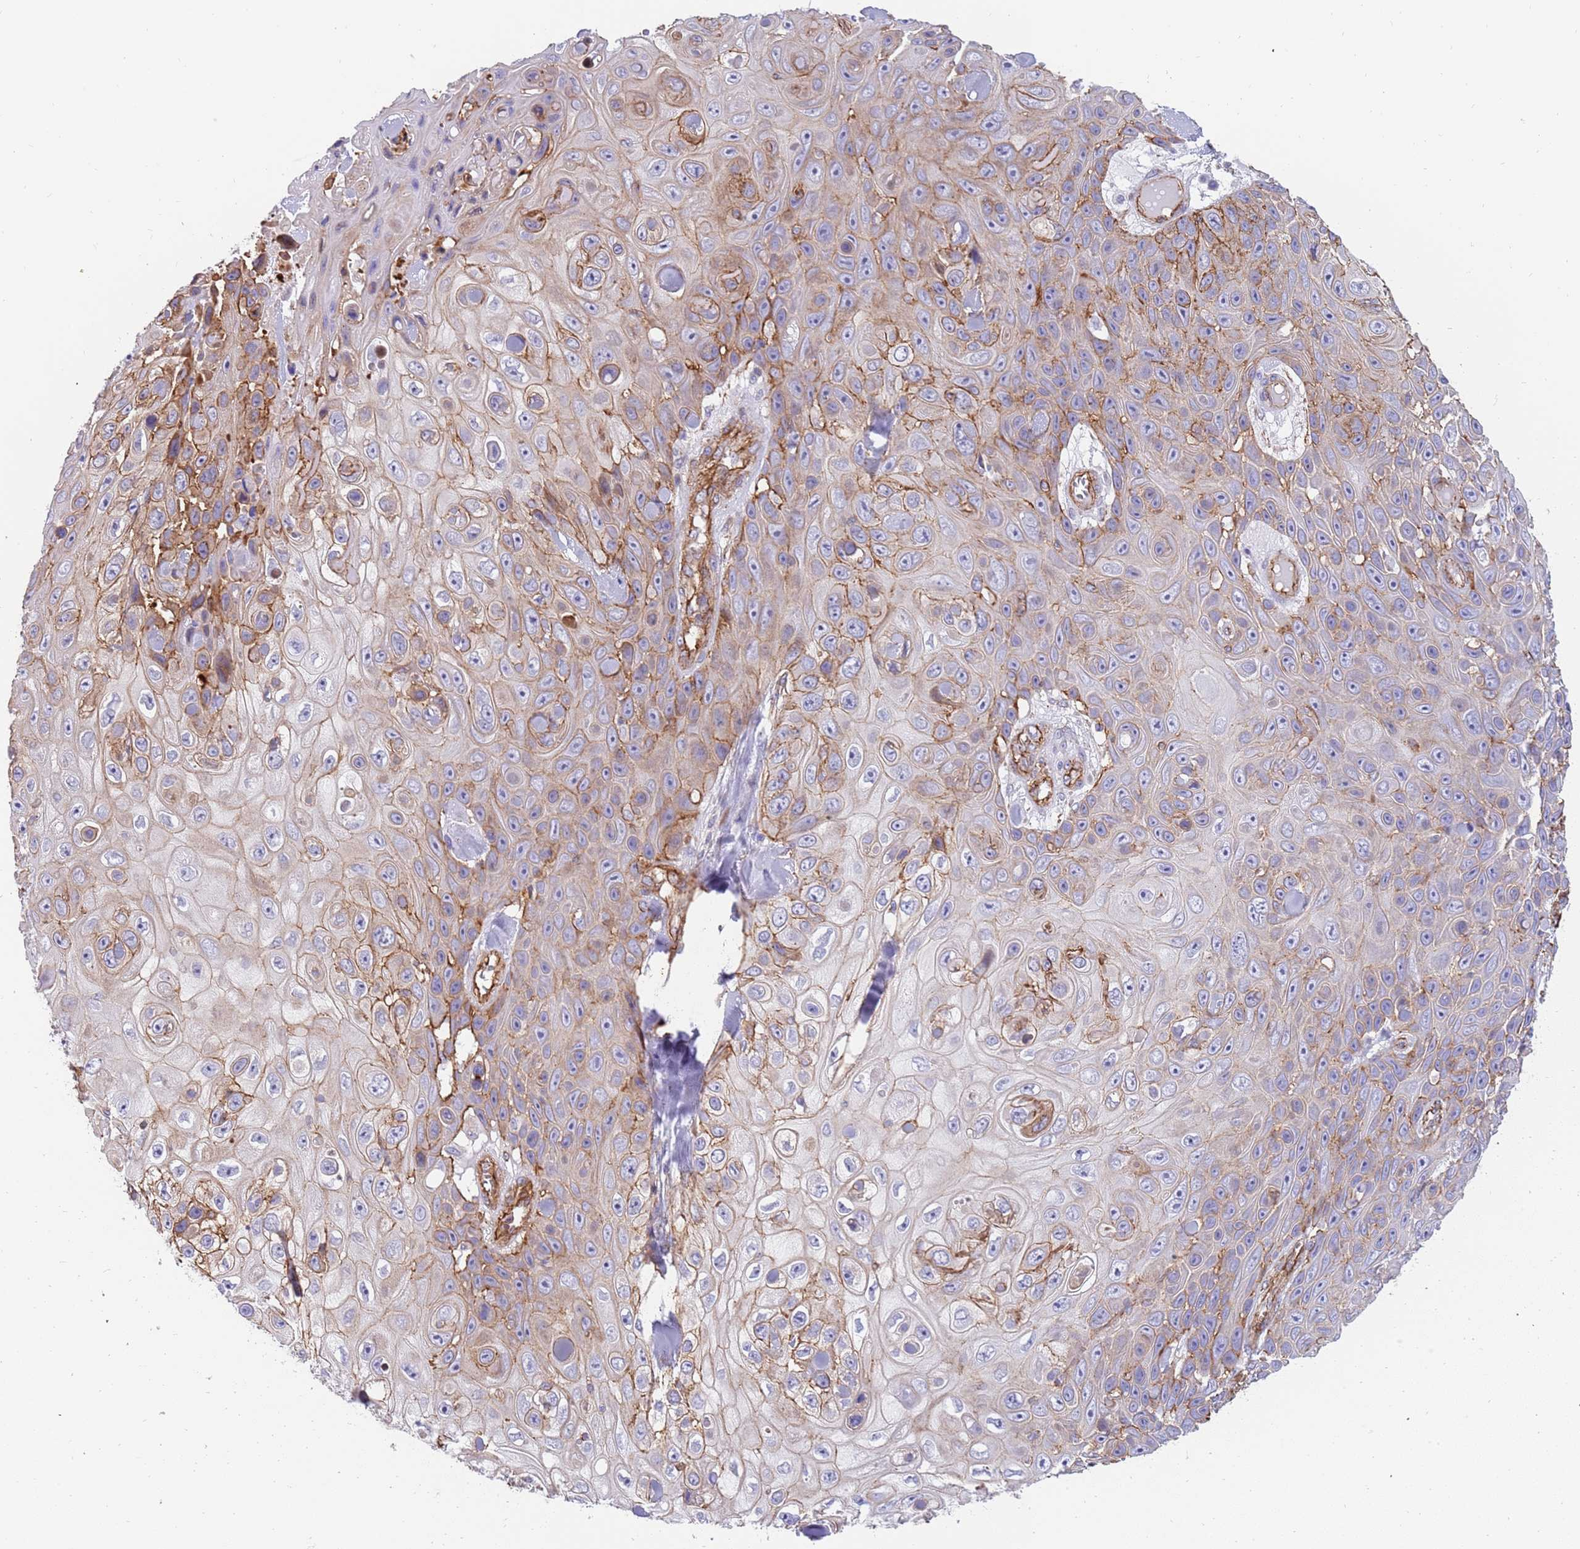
{"staining": {"intensity": "moderate", "quantity": "25%-75%", "location": "cytoplasmic/membranous"}, "tissue": "skin cancer", "cell_type": "Tumor cells", "image_type": "cancer", "snomed": [{"axis": "morphology", "description": "Squamous cell carcinoma, NOS"}, {"axis": "topography", "description": "Skin"}], "caption": "Protein analysis of skin squamous cell carcinoma tissue demonstrates moderate cytoplasmic/membranous positivity in about 25%-75% of tumor cells.", "gene": "GFRAL", "patient": {"sex": "male", "age": 82}}